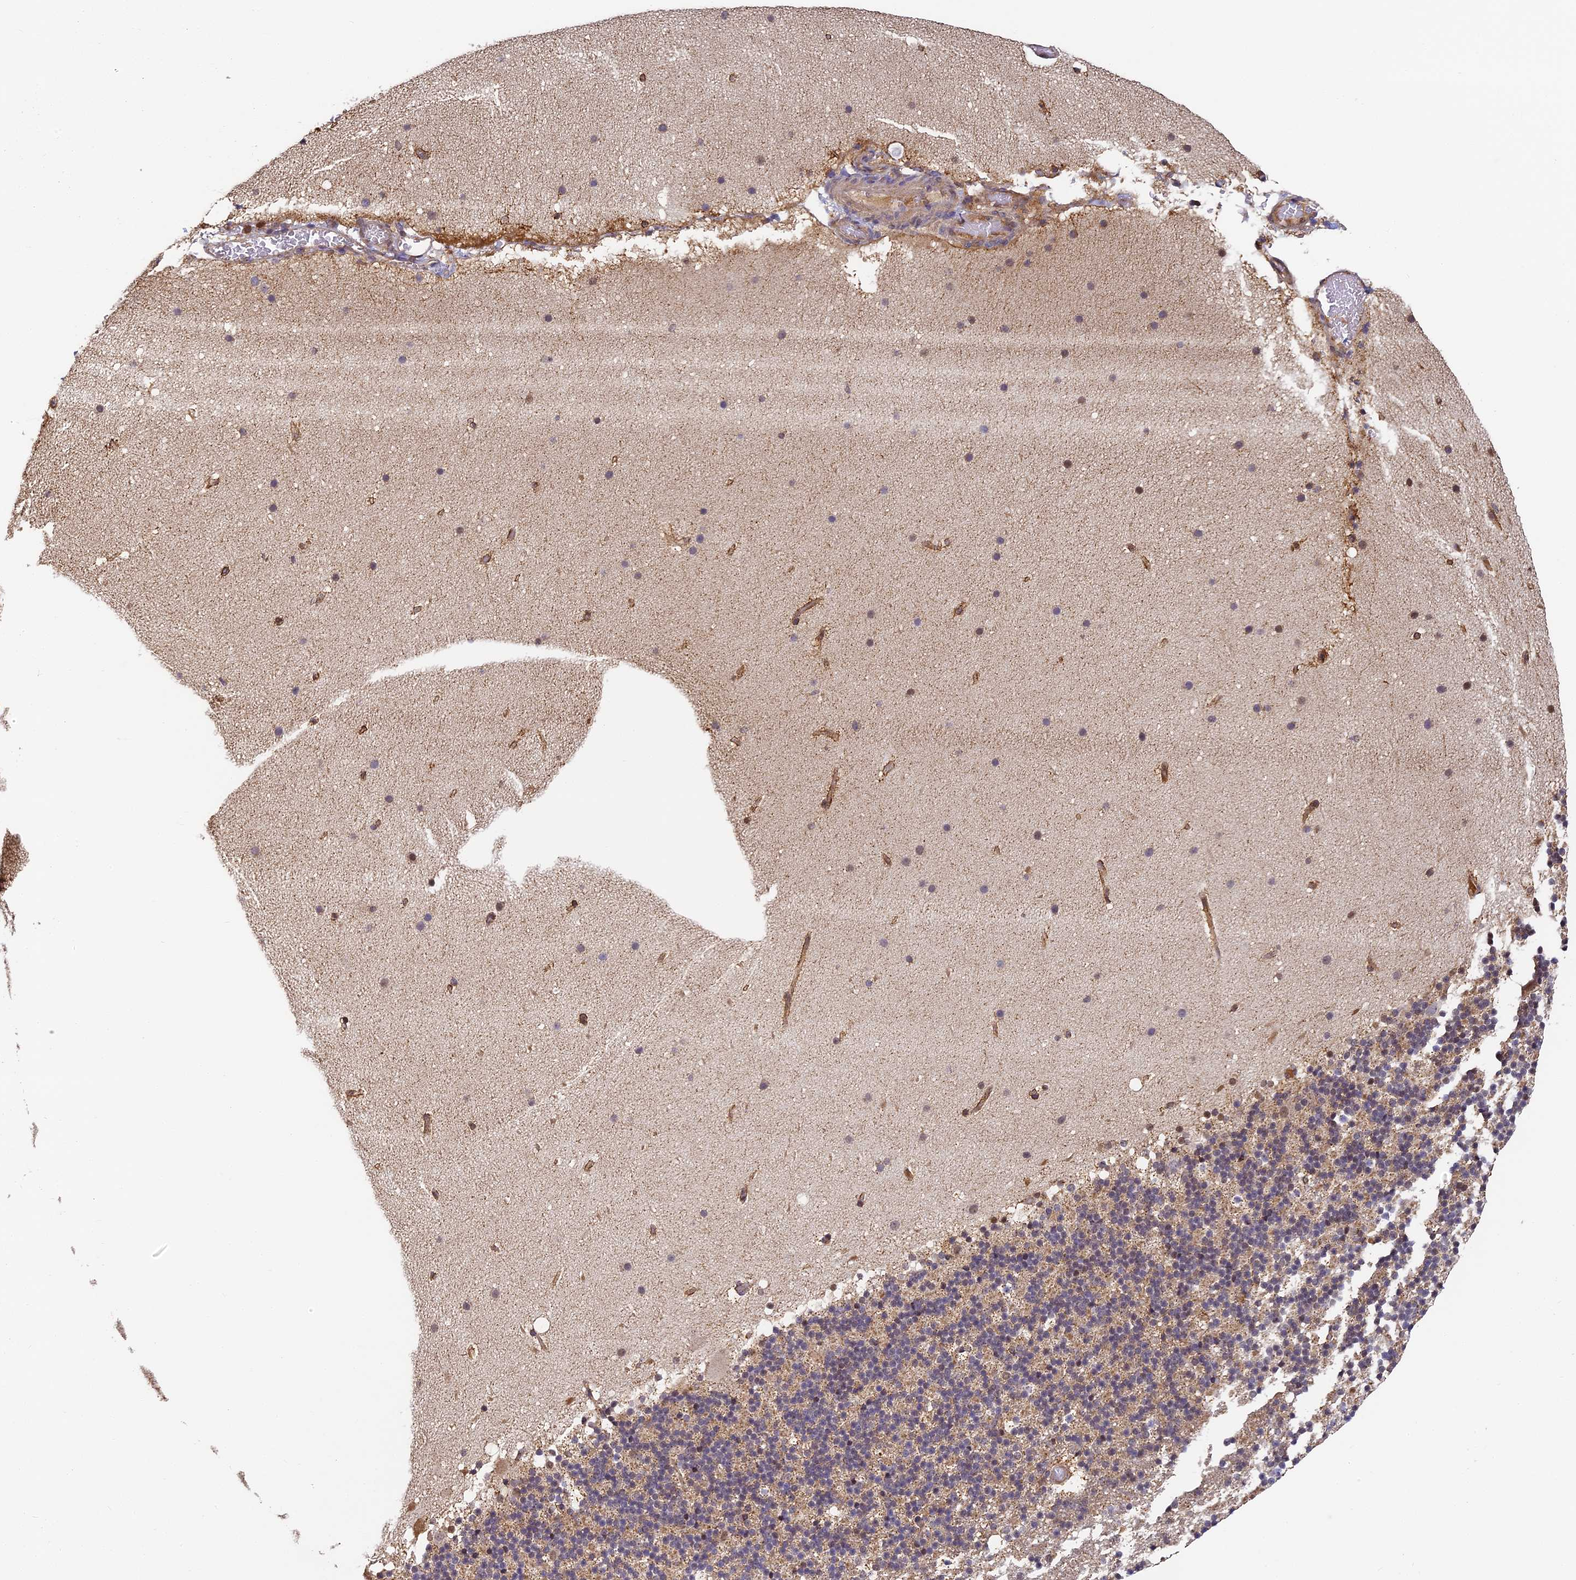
{"staining": {"intensity": "weak", "quantity": ">75%", "location": "cytoplasmic/membranous"}, "tissue": "cerebellum", "cell_type": "Cells in granular layer", "image_type": "normal", "snomed": [{"axis": "morphology", "description": "Normal tissue, NOS"}, {"axis": "topography", "description": "Cerebellum"}], "caption": "Weak cytoplasmic/membranous positivity for a protein is appreciated in approximately >75% of cells in granular layer of unremarkable cerebellum using immunohistochemistry.", "gene": "ENSG00000268870", "patient": {"sex": "male", "age": 57}}